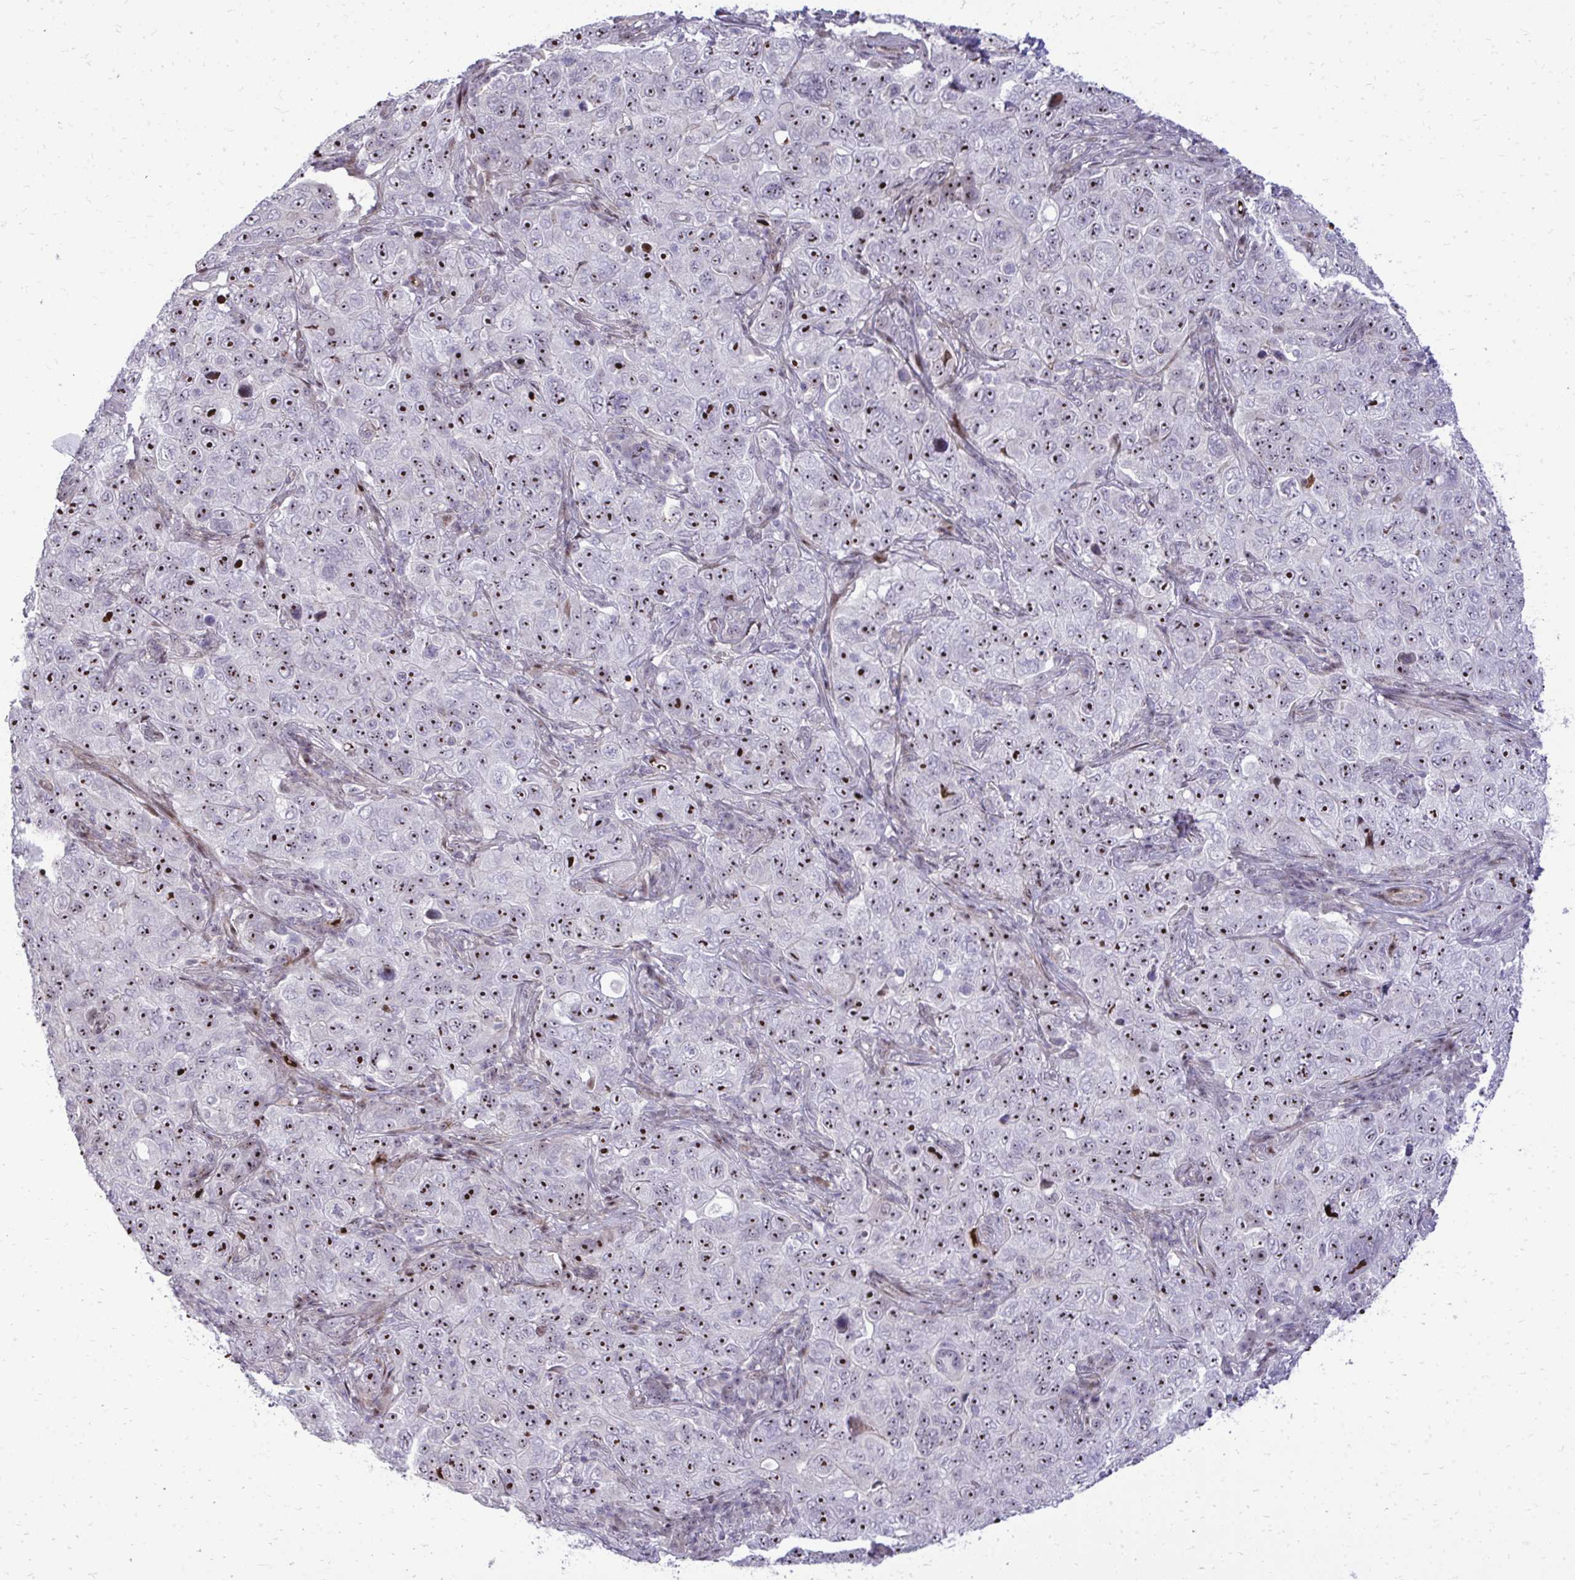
{"staining": {"intensity": "strong", "quantity": ">75%", "location": "nuclear"}, "tissue": "pancreatic cancer", "cell_type": "Tumor cells", "image_type": "cancer", "snomed": [{"axis": "morphology", "description": "Adenocarcinoma, NOS"}, {"axis": "topography", "description": "Pancreas"}], "caption": "The histopathology image reveals immunohistochemical staining of adenocarcinoma (pancreatic). There is strong nuclear staining is present in approximately >75% of tumor cells.", "gene": "DLX4", "patient": {"sex": "male", "age": 68}}